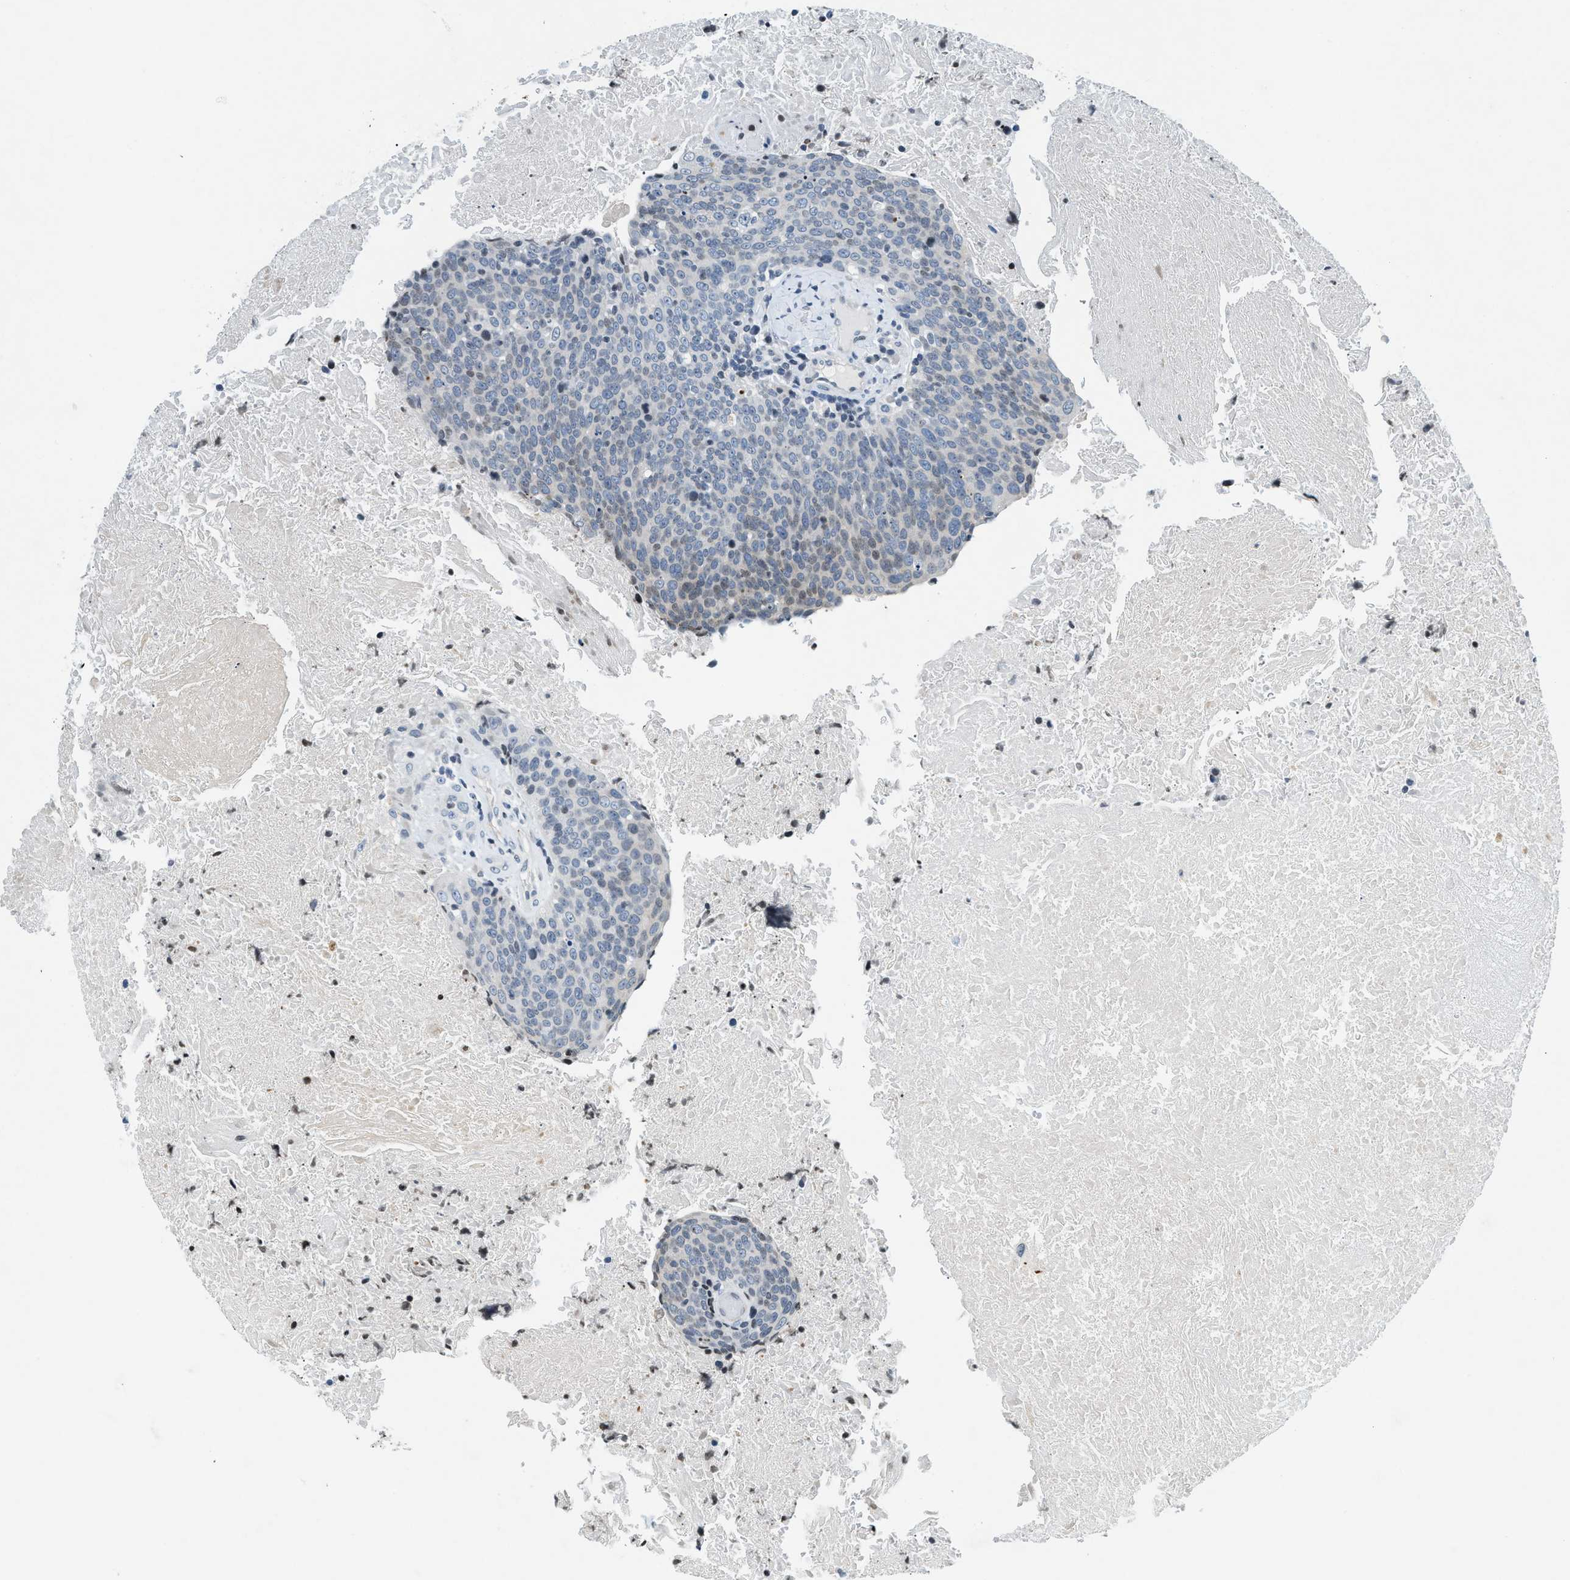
{"staining": {"intensity": "weak", "quantity": "<25%", "location": "nuclear"}, "tissue": "head and neck cancer", "cell_type": "Tumor cells", "image_type": "cancer", "snomed": [{"axis": "morphology", "description": "Squamous cell carcinoma, NOS"}, {"axis": "morphology", "description": "Squamous cell carcinoma, metastatic, NOS"}, {"axis": "topography", "description": "Lymph node"}, {"axis": "topography", "description": "Head-Neck"}], "caption": "IHC of head and neck metastatic squamous cell carcinoma shows no staining in tumor cells. The staining was performed using DAB (3,3'-diaminobenzidine) to visualize the protein expression in brown, while the nuclei were stained in blue with hematoxylin (Magnification: 20x).", "gene": "UVRAG", "patient": {"sex": "male", "age": 62}}